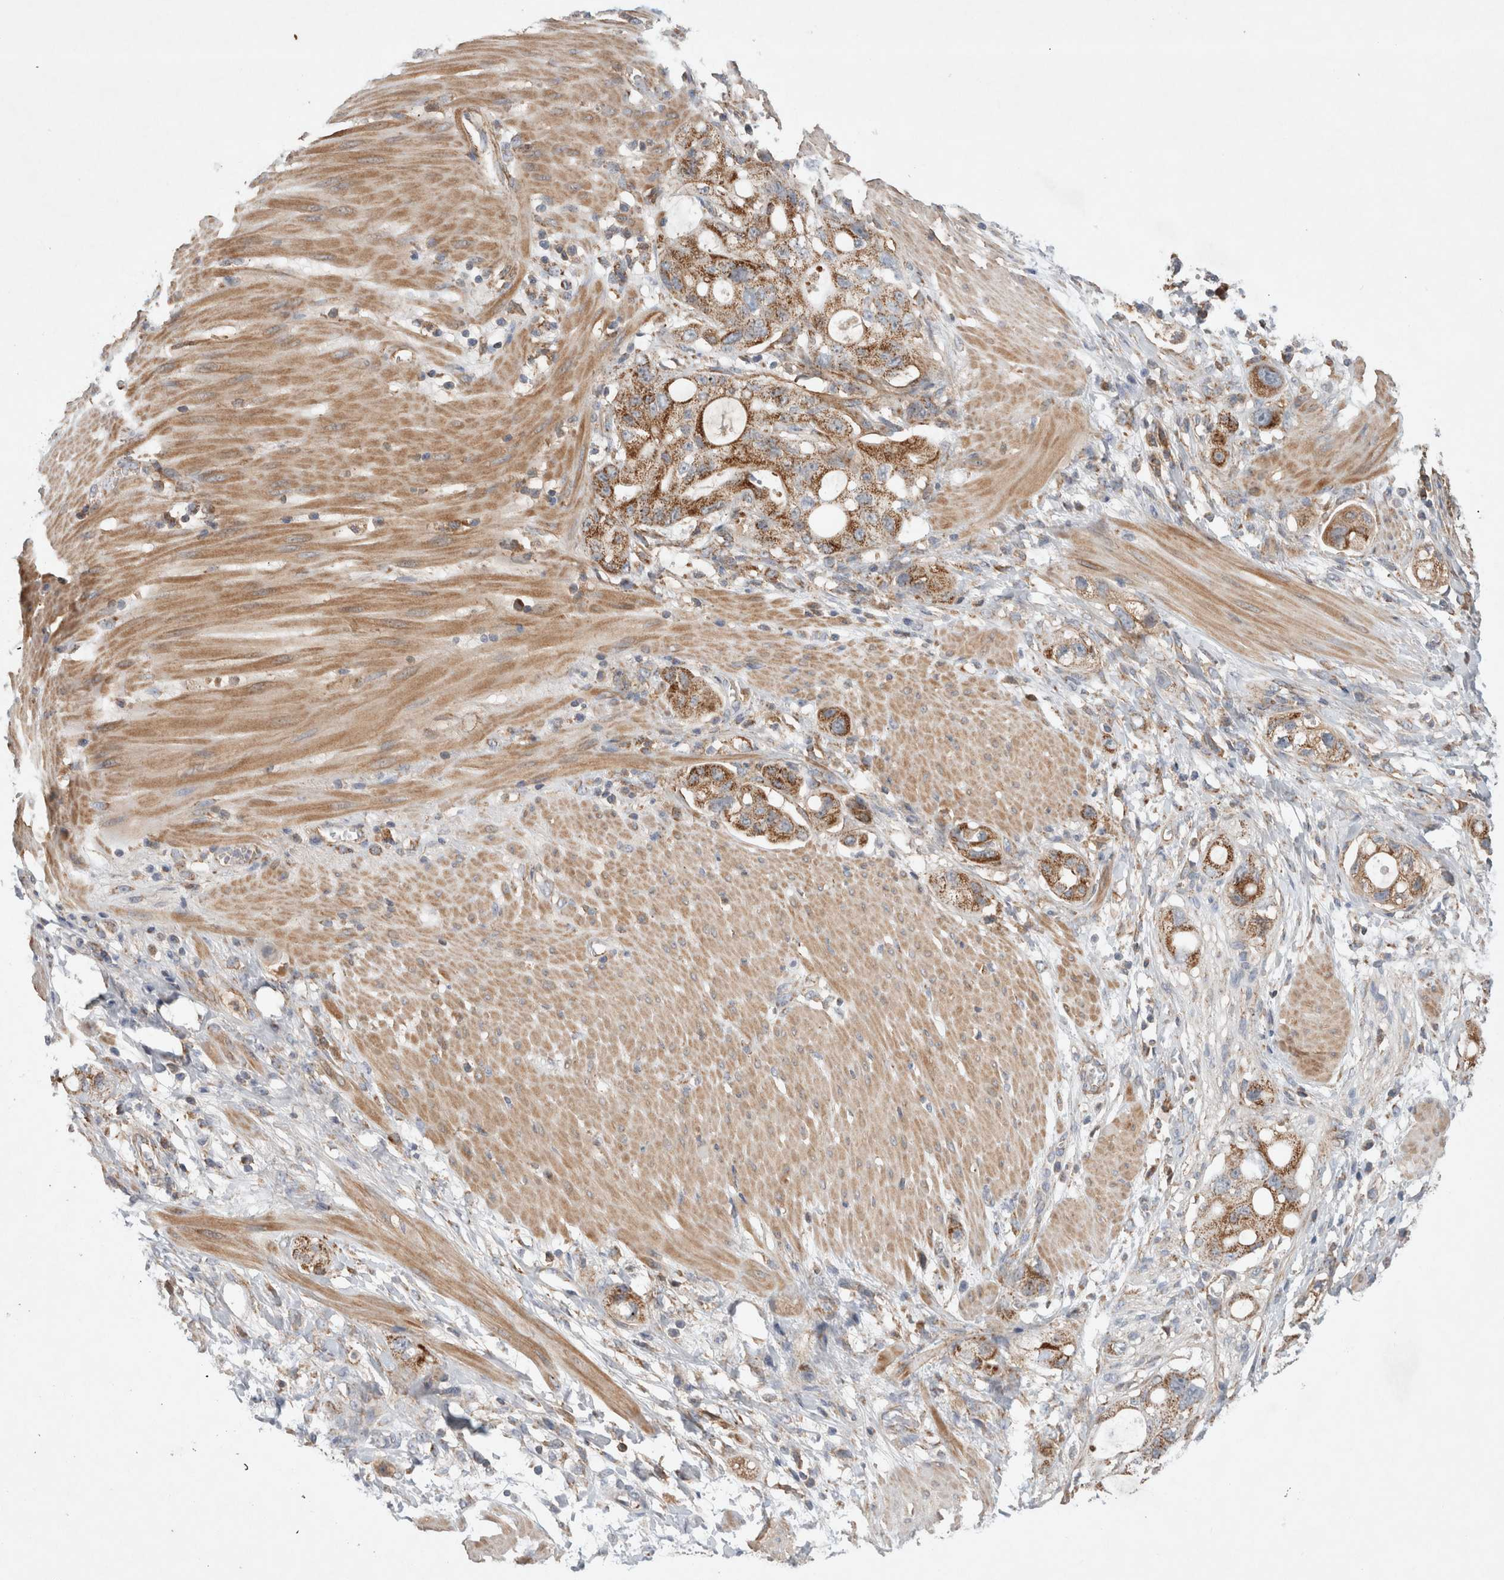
{"staining": {"intensity": "moderate", "quantity": ">75%", "location": "cytoplasmic/membranous"}, "tissue": "stomach cancer", "cell_type": "Tumor cells", "image_type": "cancer", "snomed": [{"axis": "morphology", "description": "Adenocarcinoma, NOS"}, {"axis": "topography", "description": "Stomach"}, {"axis": "topography", "description": "Stomach, lower"}], "caption": "The photomicrograph shows immunohistochemical staining of stomach cancer. There is moderate cytoplasmic/membranous positivity is seen in about >75% of tumor cells. (brown staining indicates protein expression, while blue staining denotes nuclei).", "gene": "MRPS28", "patient": {"sex": "female", "age": 48}}